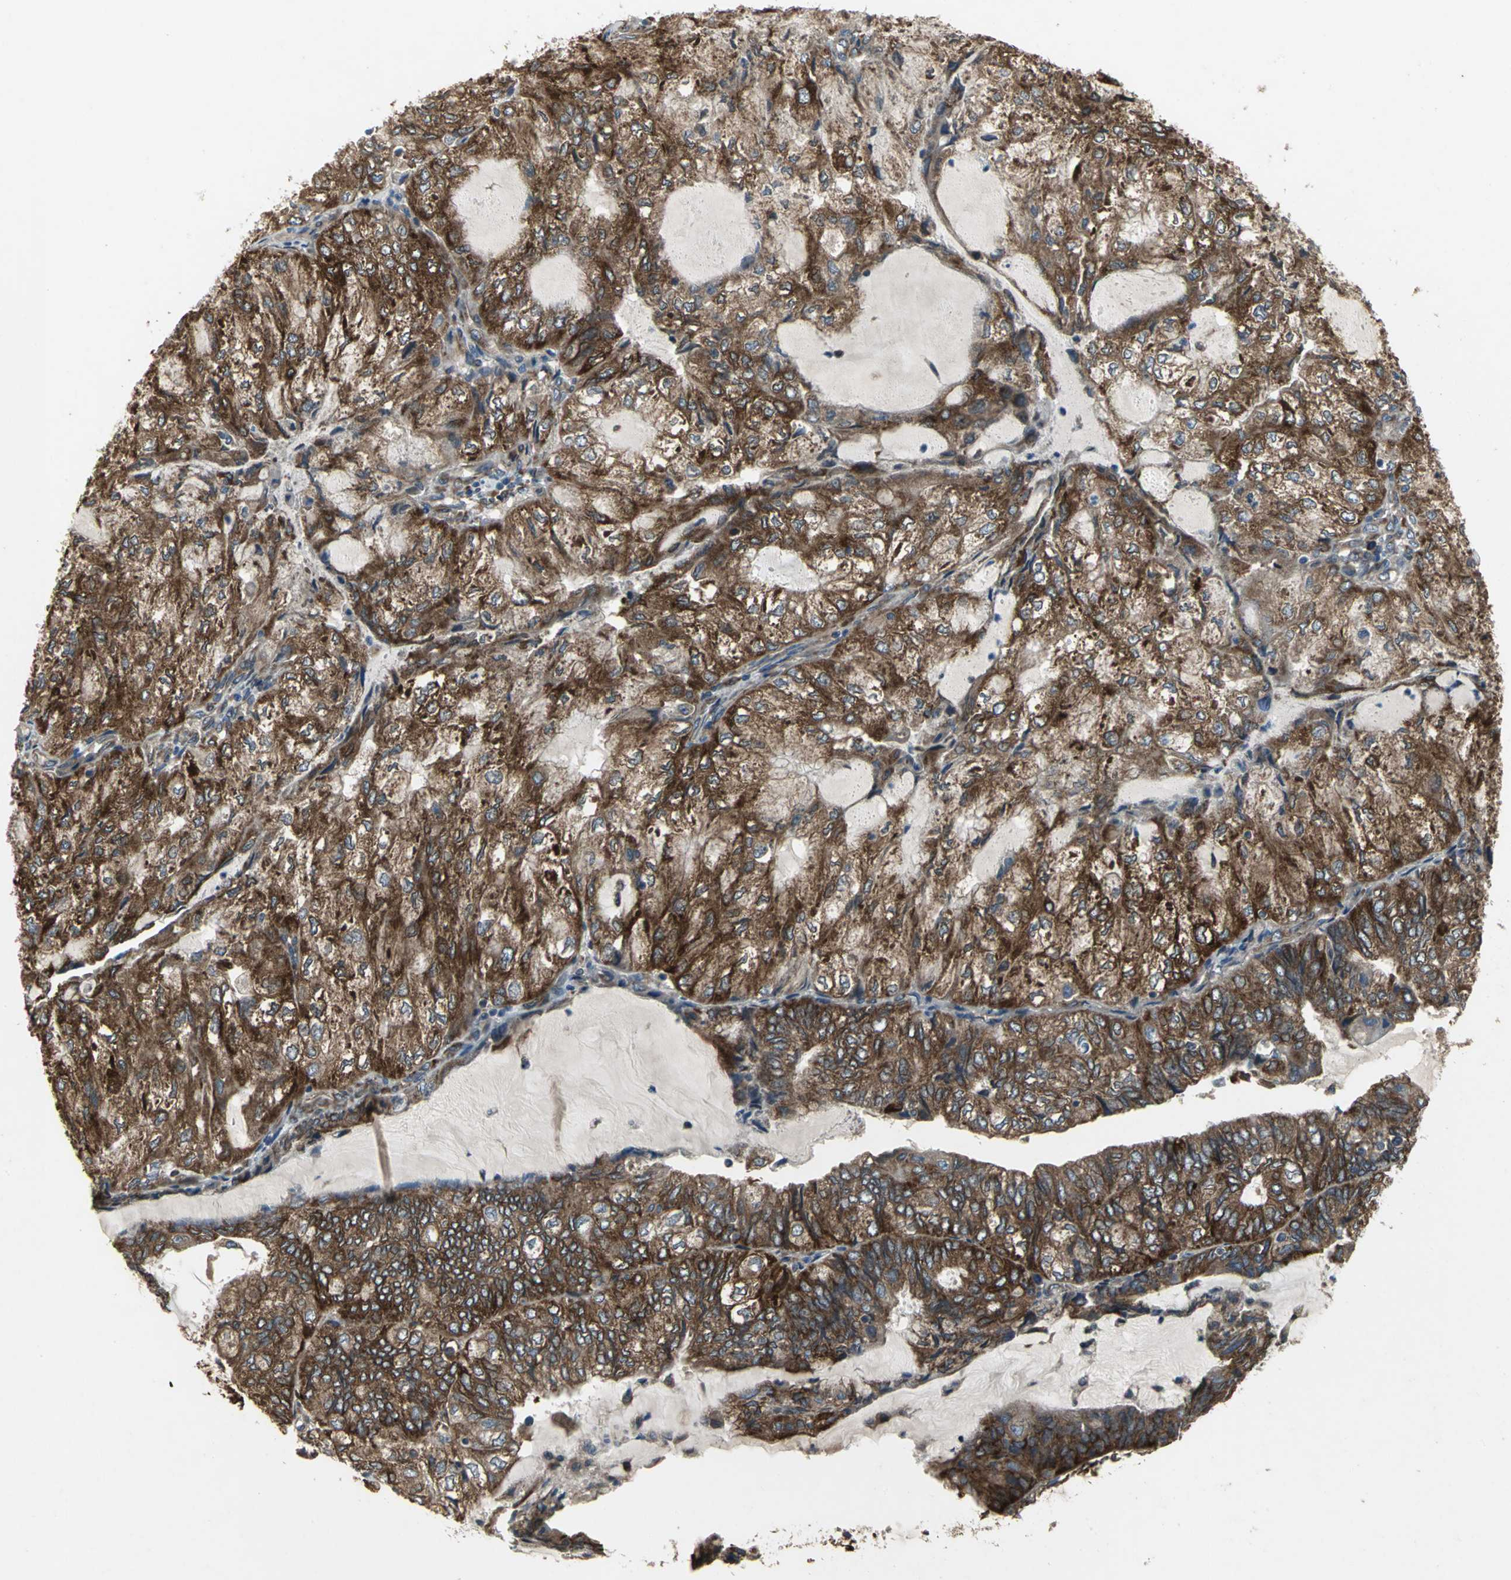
{"staining": {"intensity": "strong", "quantity": ">75%", "location": "cytoplasmic/membranous"}, "tissue": "endometrial cancer", "cell_type": "Tumor cells", "image_type": "cancer", "snomed": [{"axis": "morphology", "description": "Adenocarcinoma, NOS"}, {"axis": "topography", "description": "Endometrium"}], "caption": "The histopathology image displays staining of adenocarcinoma (endometrial), revealing strong cytoplasmic/membranous protein positivity (brown color) within tumor cells.", "gene": "SYVN1", "patient": {"sex": "female", "age": 81}}